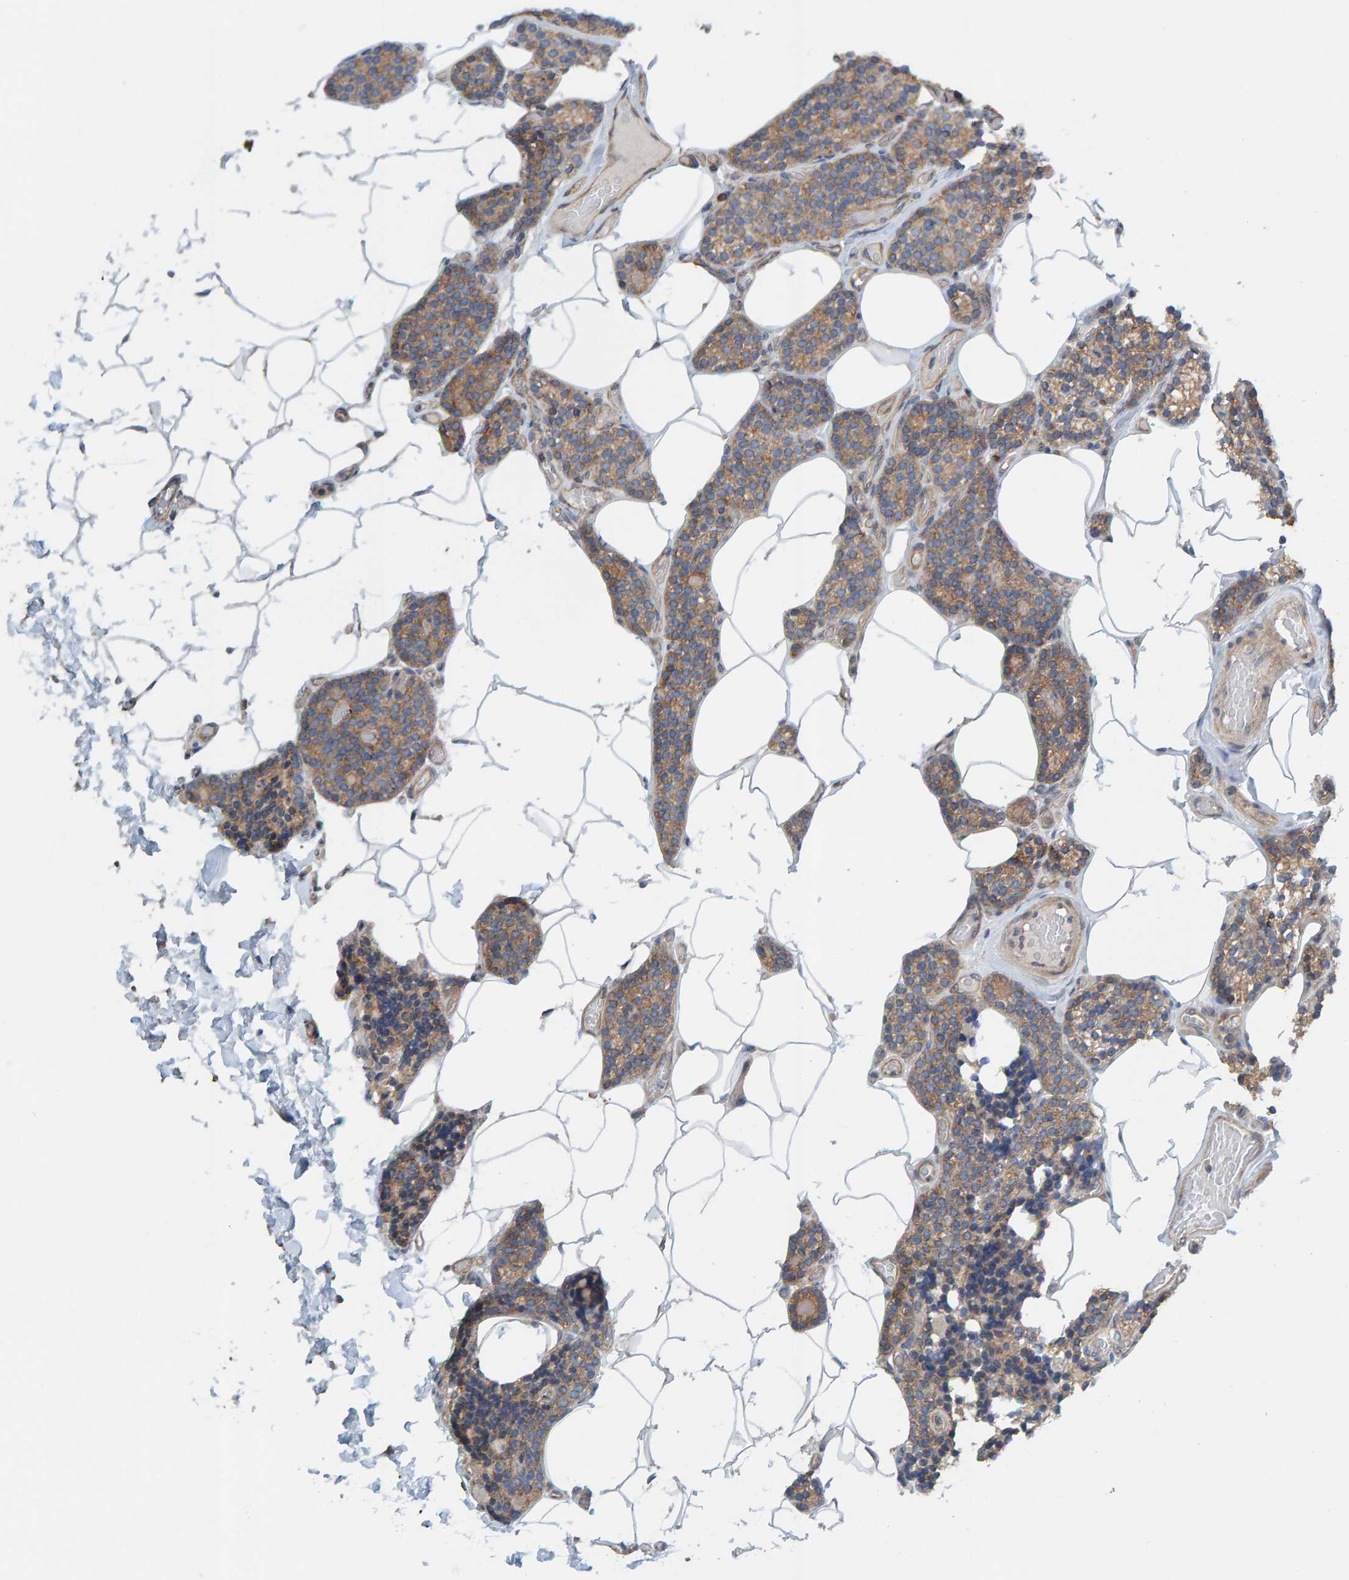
{"staining": {"intensity": "moderate", "quantity": ">75%", "location": "cytoplasmic/membranous"}, "tissue": "parathyroid gland", "cell_type": "Glandular cells", "image_type": "normal", "snomed": [{"axis": "morphology", "description": "Normal tissue, NOS"}, {"axis": "topography", "description": "Parathyroid gland"}], "caption": "The micrograph reveals staining of normal parathyroid gland, revealing moderate cytoplasmic/membranous protein positivity (brown color) within glandular cells. (DAB (3,3'-diaminobenzidine) = brown stain, brightfield microscopy at high magnification).", "gene": "CCM2", "patient": {"sex": "male", "age": 52}}